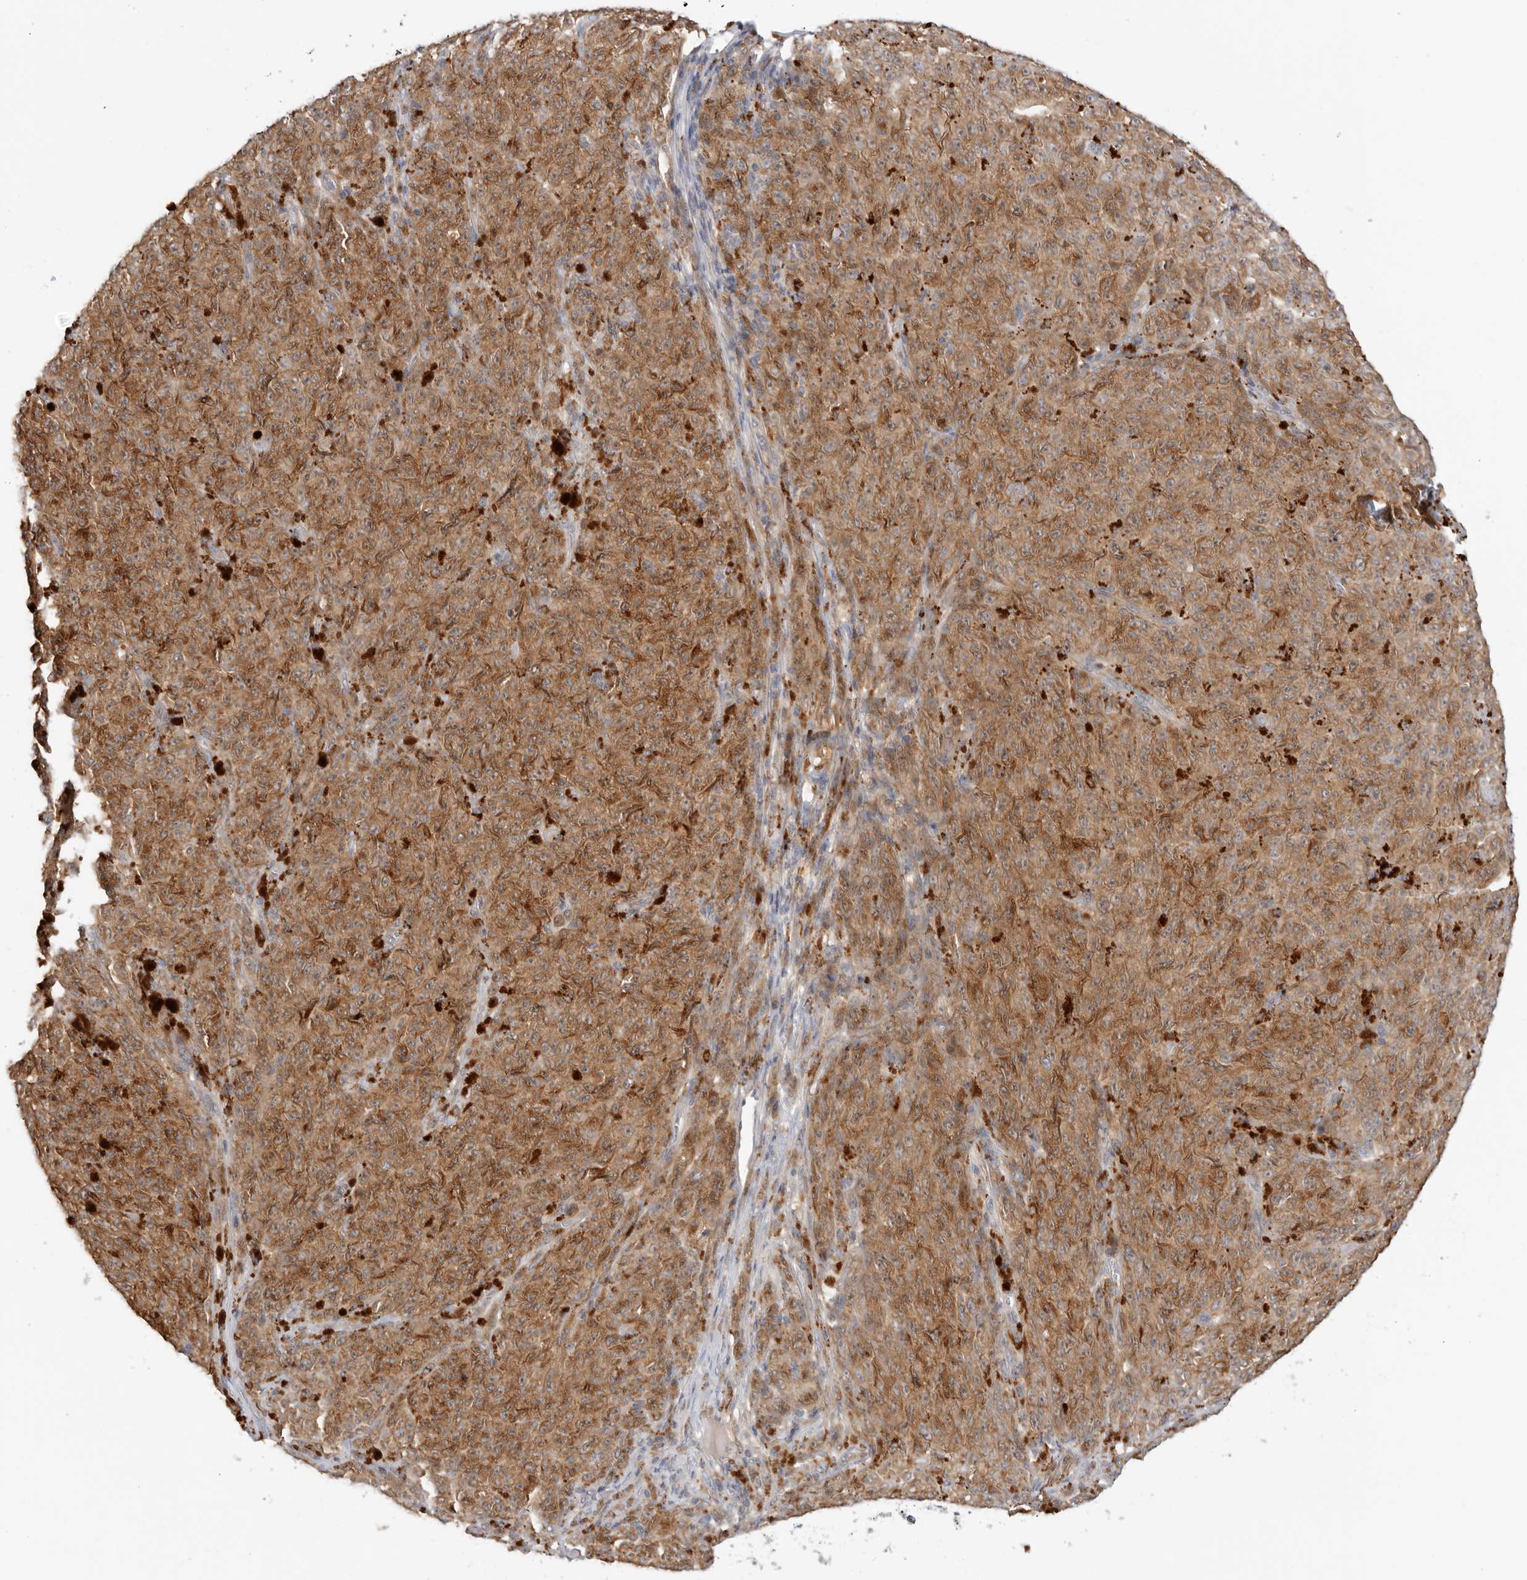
{"staining": {"intensity": "moderate", "quantity": ">75%", "location": "cytoplasmic/membranous"}, "tissue": "melanoma", "cell_type": "Tumor cells", "image_type": "cancer", "snomed": [{"axis": "morphology", "description": "Malignant melanoma, NOS"}, {"axis": "topography", "description": "Skin"}], "caption": "This is an image of IHC staining of malignant melanoma, which shows moderate staining in the cytoplasmic/membranous of tumor cells.", "gene": "GNE", "patient": {"sex": "female", "age": 82}}